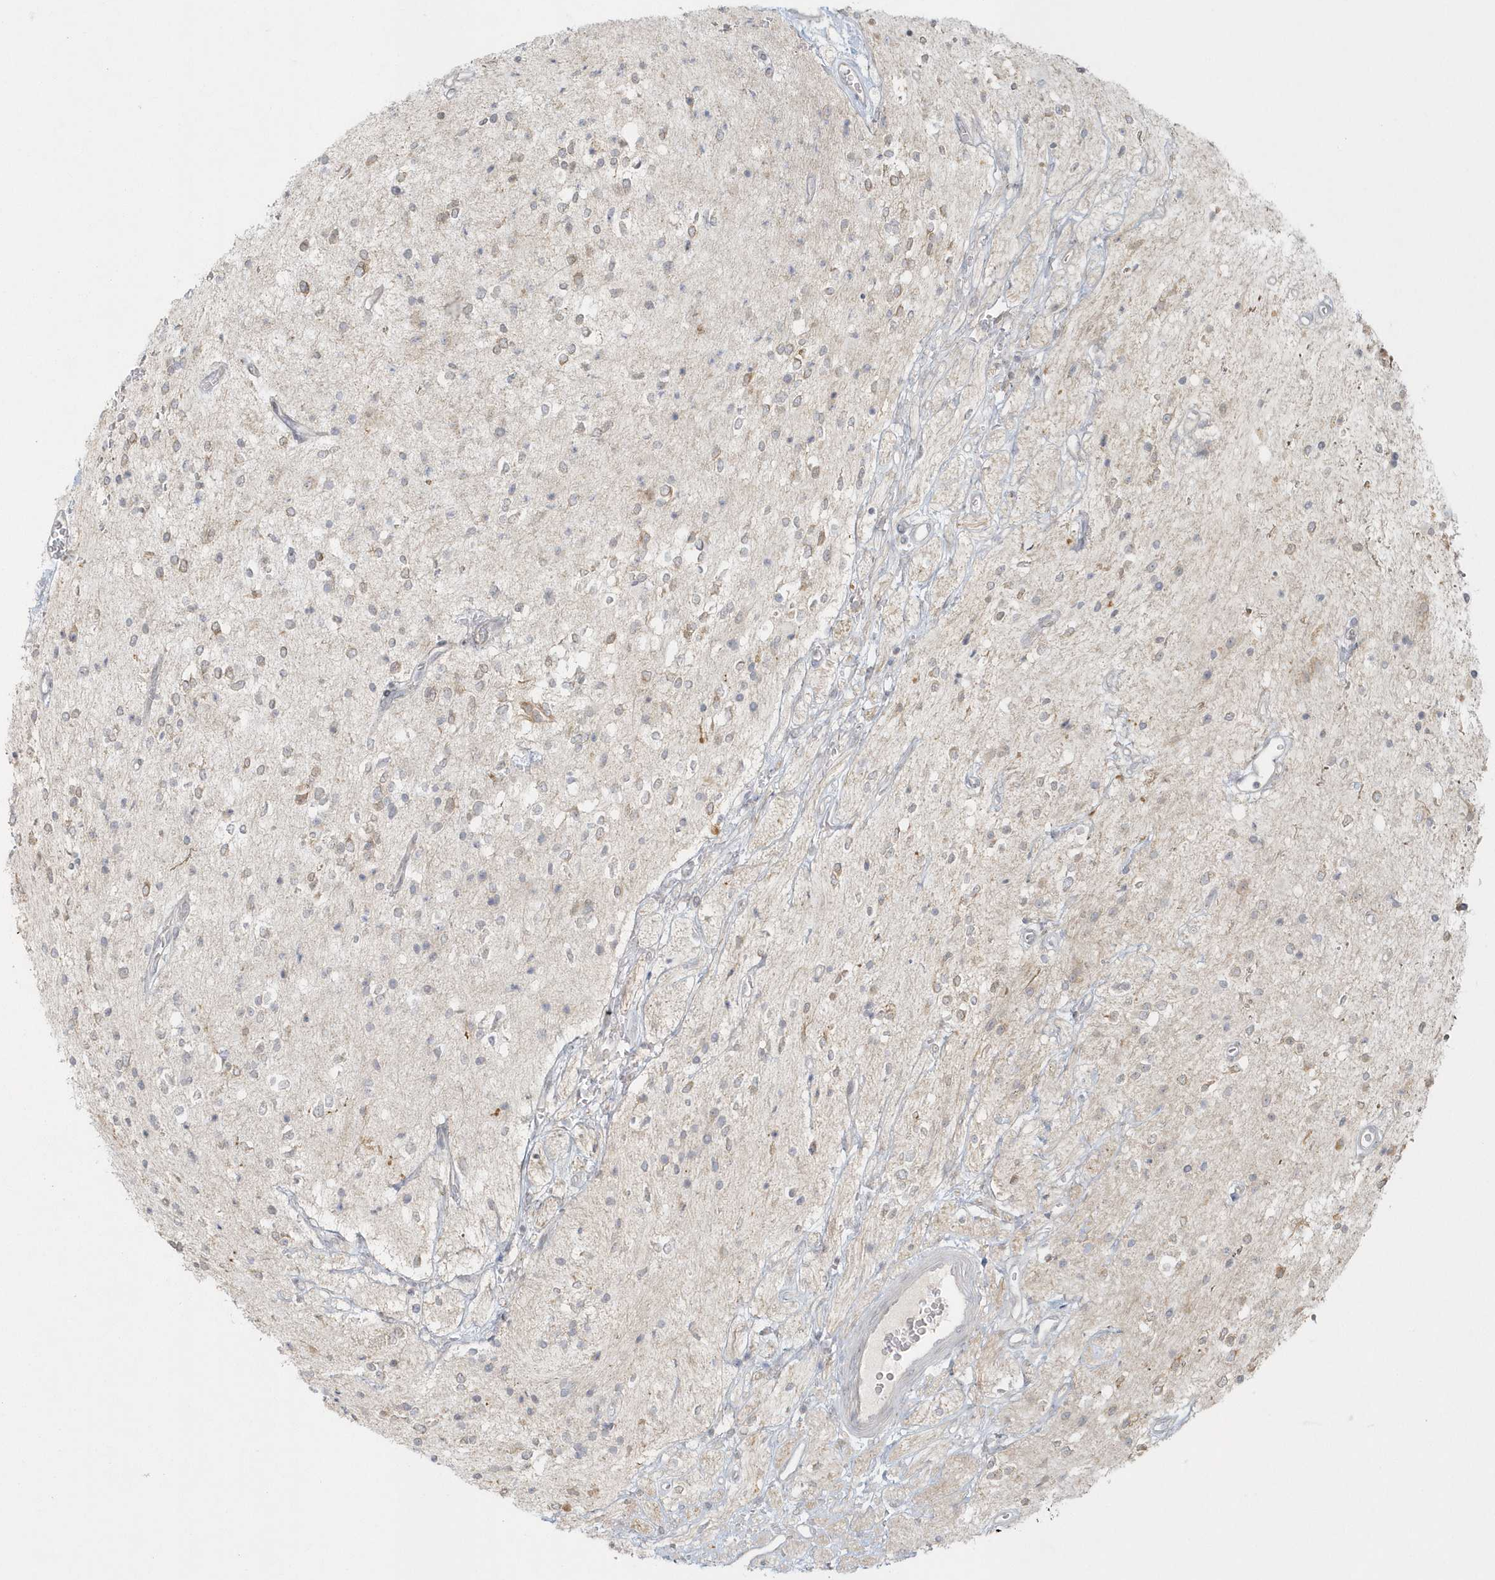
{"staining": {"intensity": "weak", "quantity": "<25%", "location": "cytoplasmic/membranous"}, "tissue": "glioma", "cell_type": "Tumor cells", "image_type": "cancer", "snomed": [{"axis": "morphology", "description": "Glioma, malignant, High grade"}, {"axis": "topography", "description": "Brain"}], "caption": "Histopathology image shows no protein staining in tumor cells of malignant glioma (high-grade) tissue.", "gene": "BLTP3A", "patient": {"sex": "male", "age": 34}}